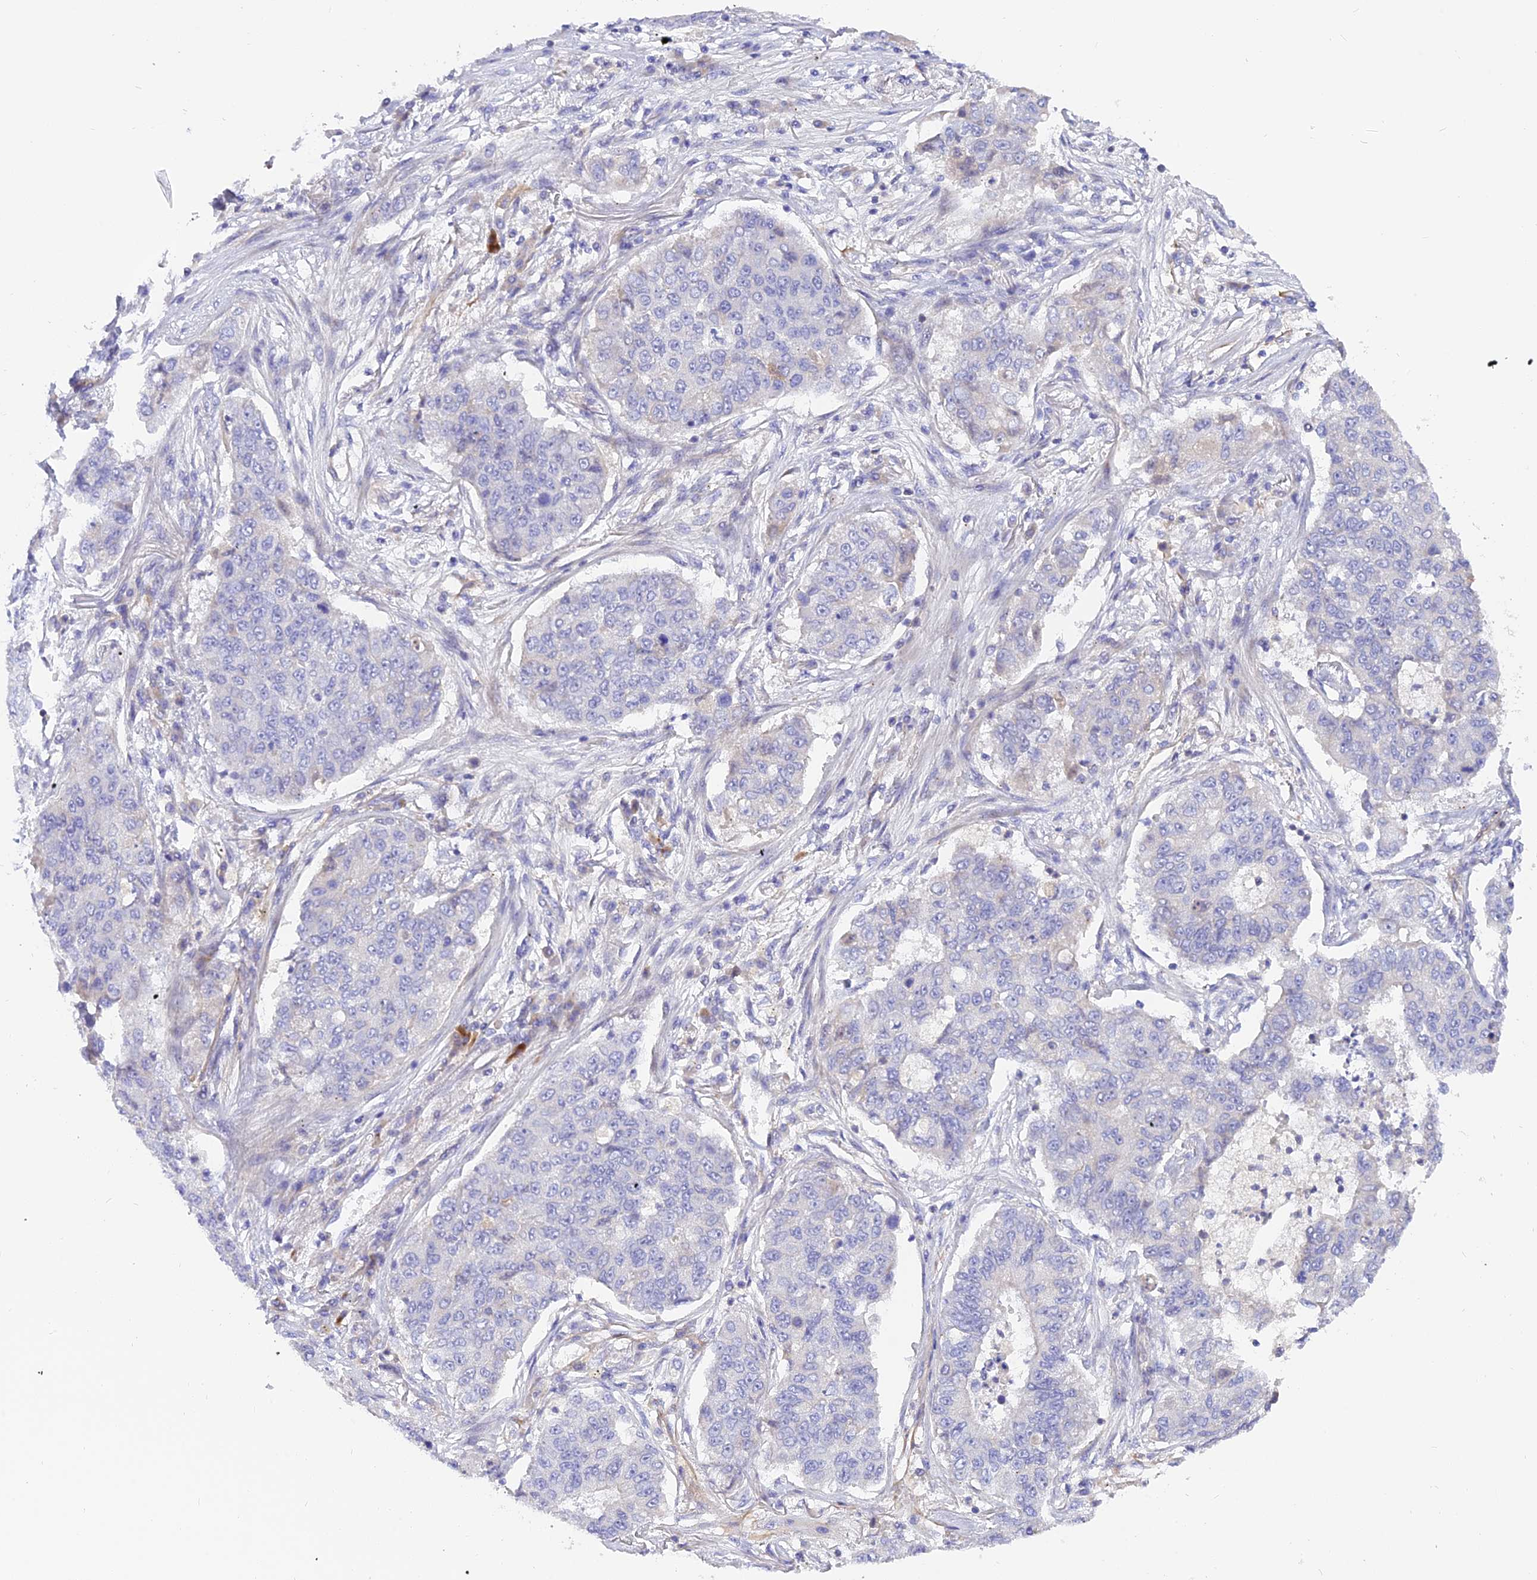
{"staining": {"intensity": "negative", "quantity": "none", "location": "none"}, "tissue": "lung cancer", "cell_type": "Tumor cells", "image_type": "cancer", "snomed": [{"axis": "morphology", "description": "Squamous cell carcinoma, NOS"}, {"axis": "topography", "description": "Lung"}], "caption": "Photomicrograph shows no significant protein staining in tumor cells of lung cancer (squamous cell carcinoma).", "gene": "MBD3L1", "patient": {"sex": "male", "age": 74}}